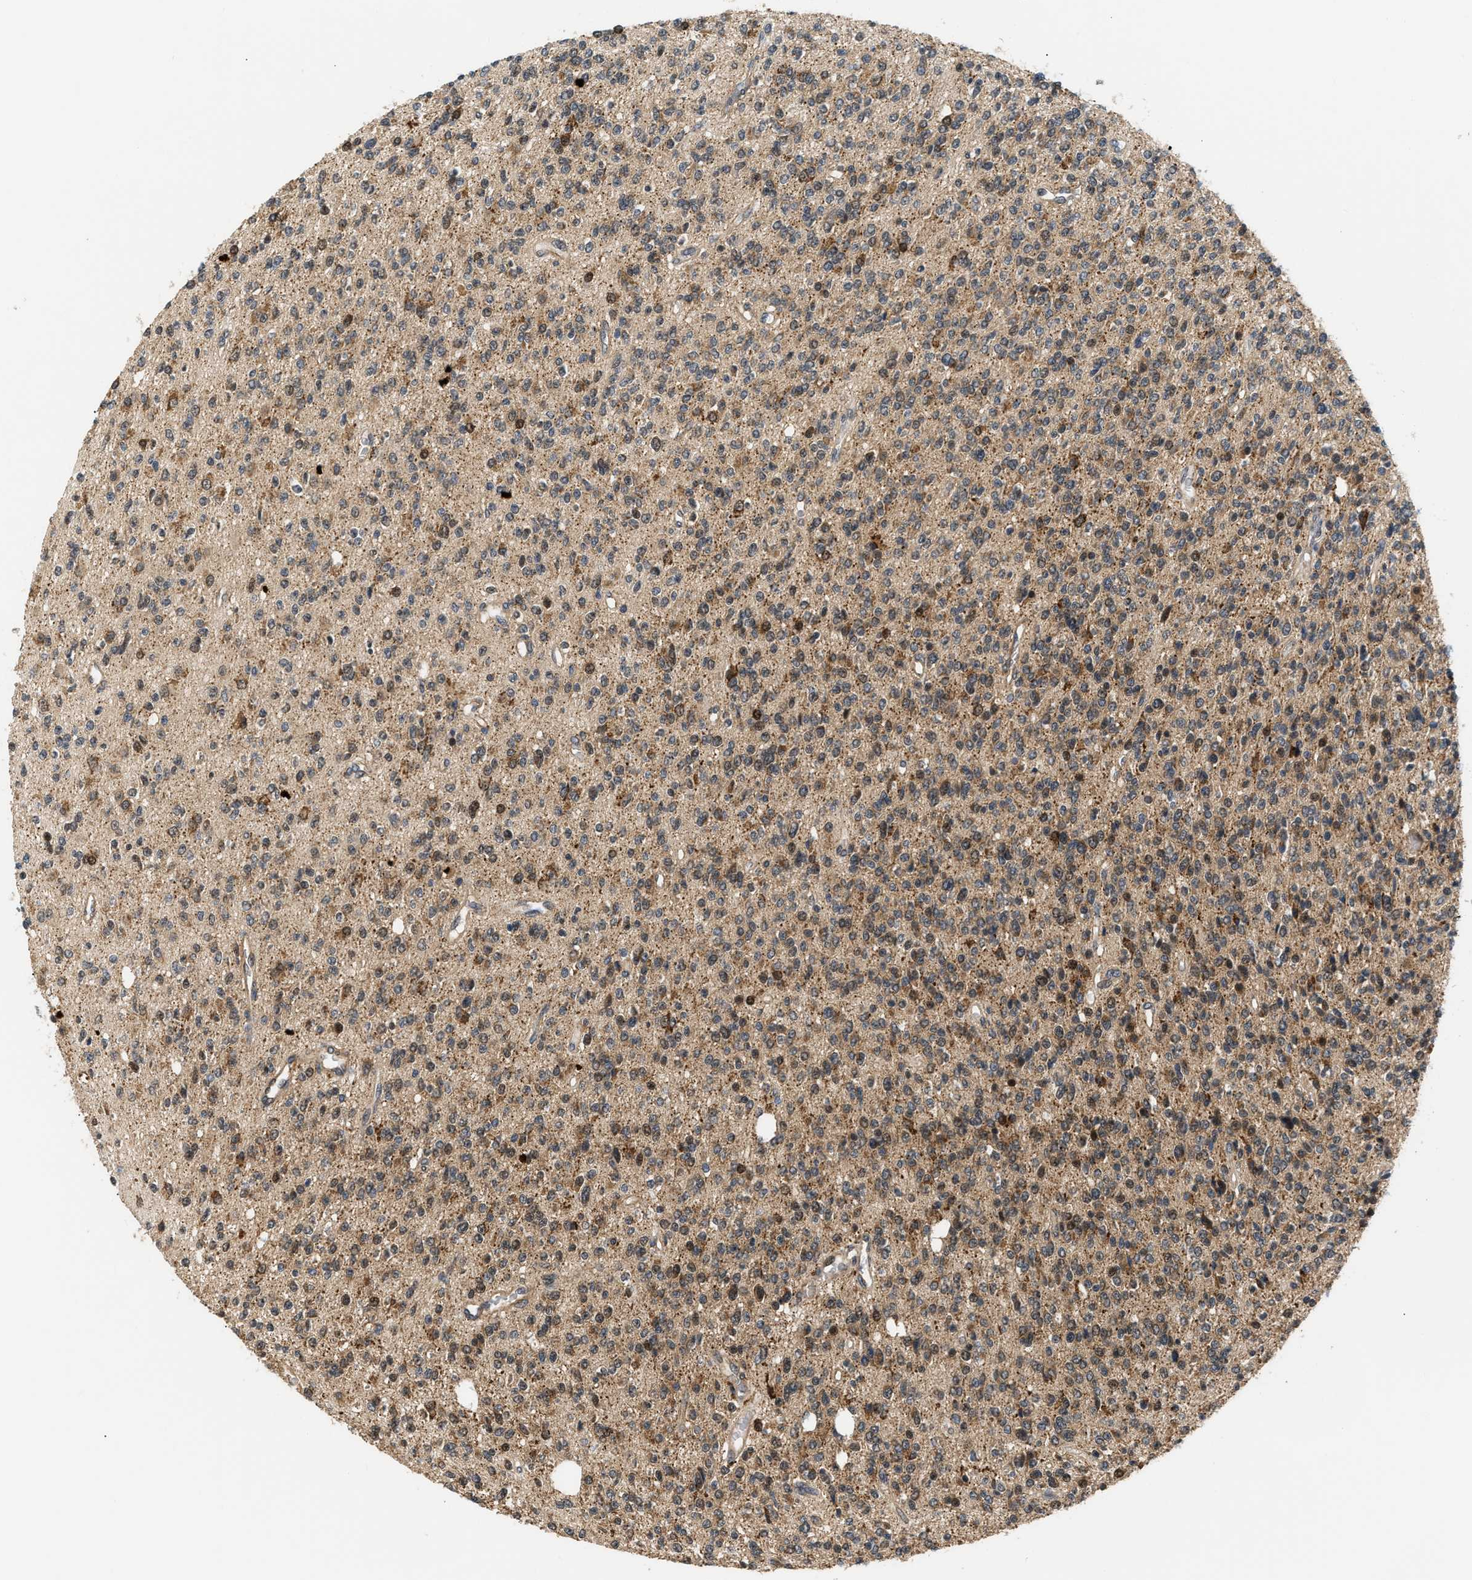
{"staining": {"intensity": "moderate", "quantity": ">75%", "location": "cytoplasmic/membranous,nuclear"}, "tissue": "glioma", "cell_type": "Tumor cells", "image_type": "cancer", "snomed": [{"axis": "morphology", "description": "Glioma, malignant, High grade"}, {"axis": "topography", "description": "Brain"}], "caption": "Tumor cells show moderate cytoplasmic/membranous and nuclear positivity in about >75% of cells in glioma. The staining was performed using DAB, with brown indicating positive protein expression. Nuclei are stained blue with hematoxylin.", "gene": "LARP6", "patient": {"sex": "male", "age": 34}}